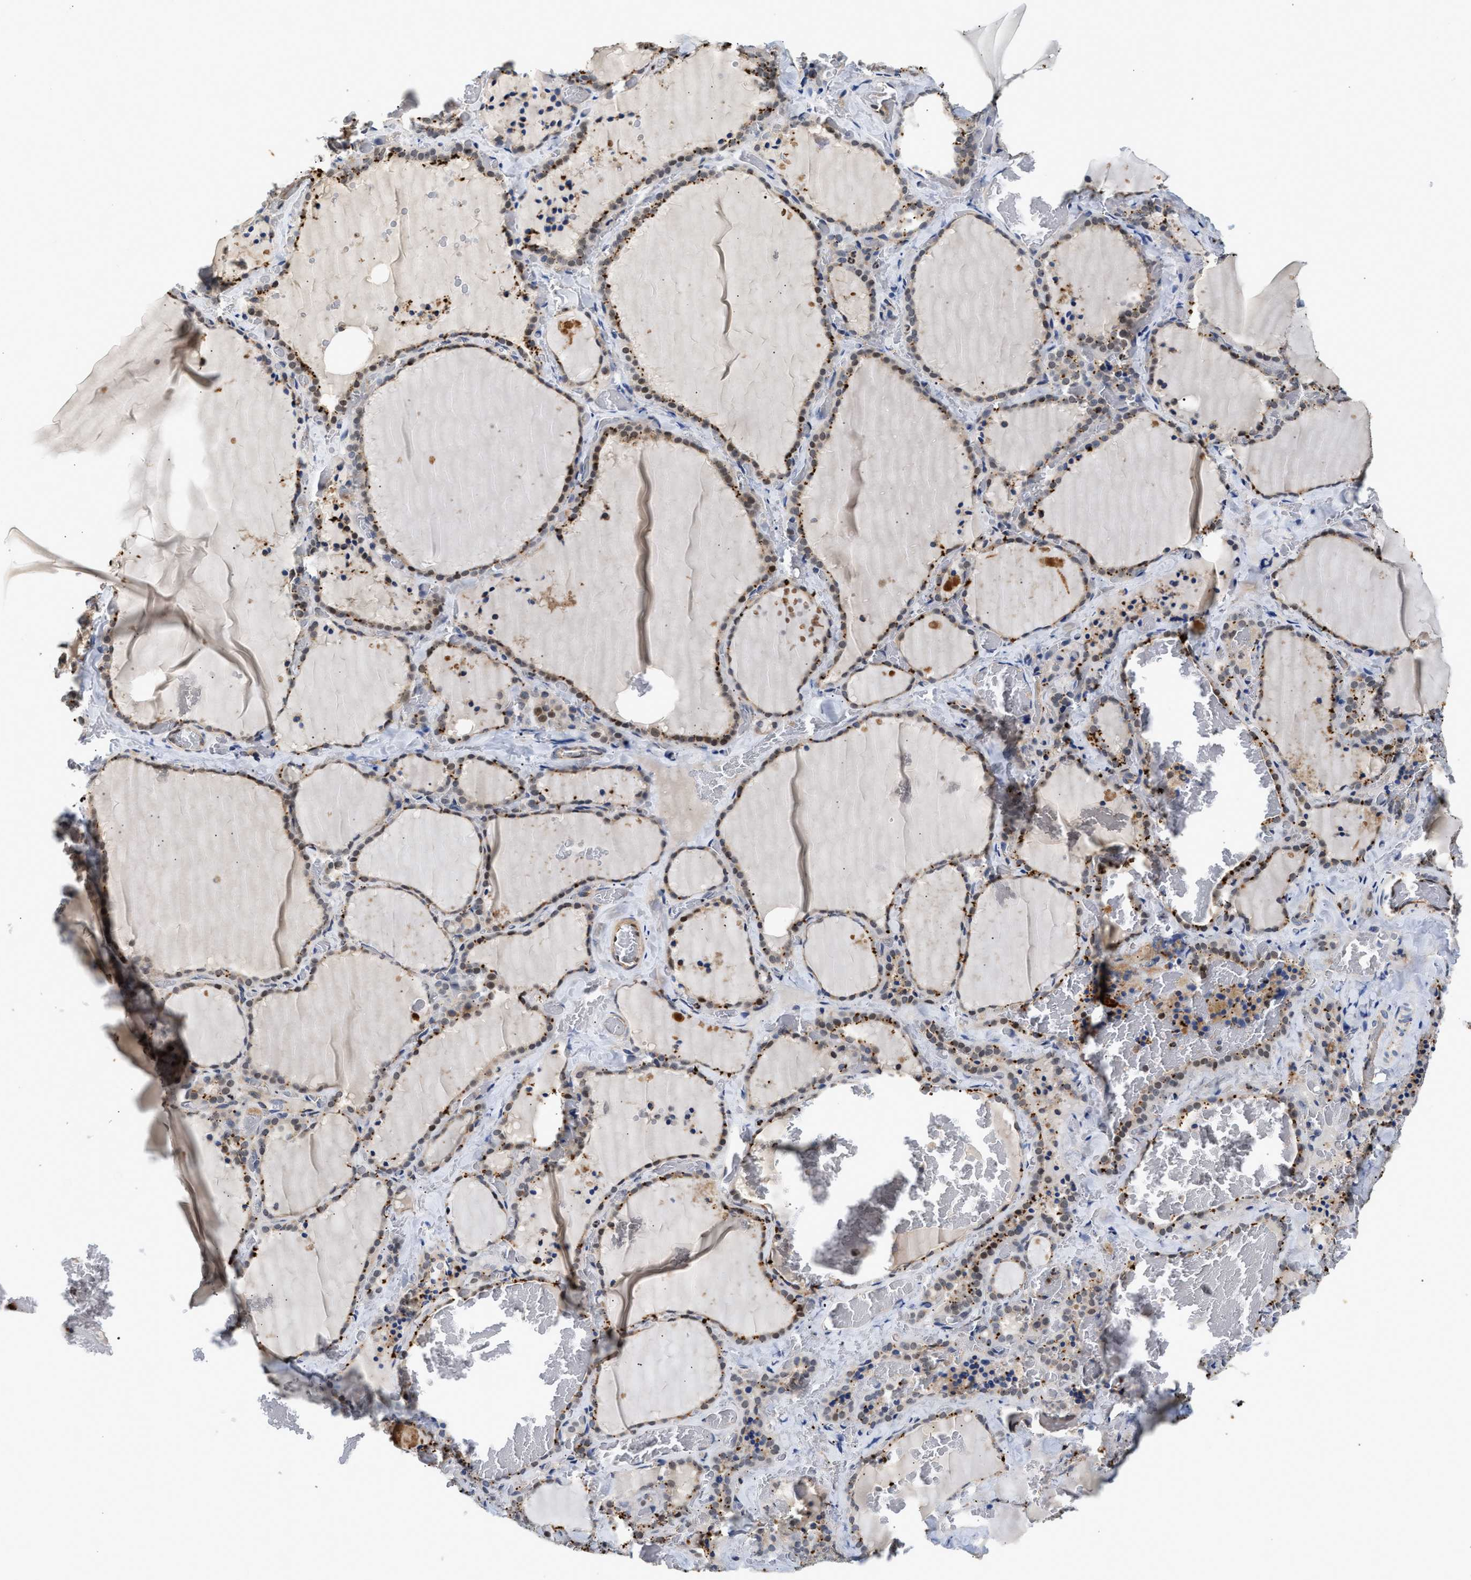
{"staining": {"intensity": "moderate", "quantity": ">75%", "location": "cytoplasmic/membranous,nuclear"}, "tissue": "thyroid gland", "cell_type": "Glandular cells", "image_type": "normal", "snomed": [{"axis": "morphology", "description": "Normal tissue, NOS"}, {"axis": "topography", "description": "Thyroid gland"}], "caption": "Brown immunohistochemical staining in normal human thyroid gland shows moderate cytoplasmic/membranous,nuclear expression in about >75% of glandular cells. (DAB (3,3'-diaminobenzidine) IHC with brightfield microscopy, high magnification).", "gene": "PPM1L", "patient": {"sex": "female", "age": 22}}